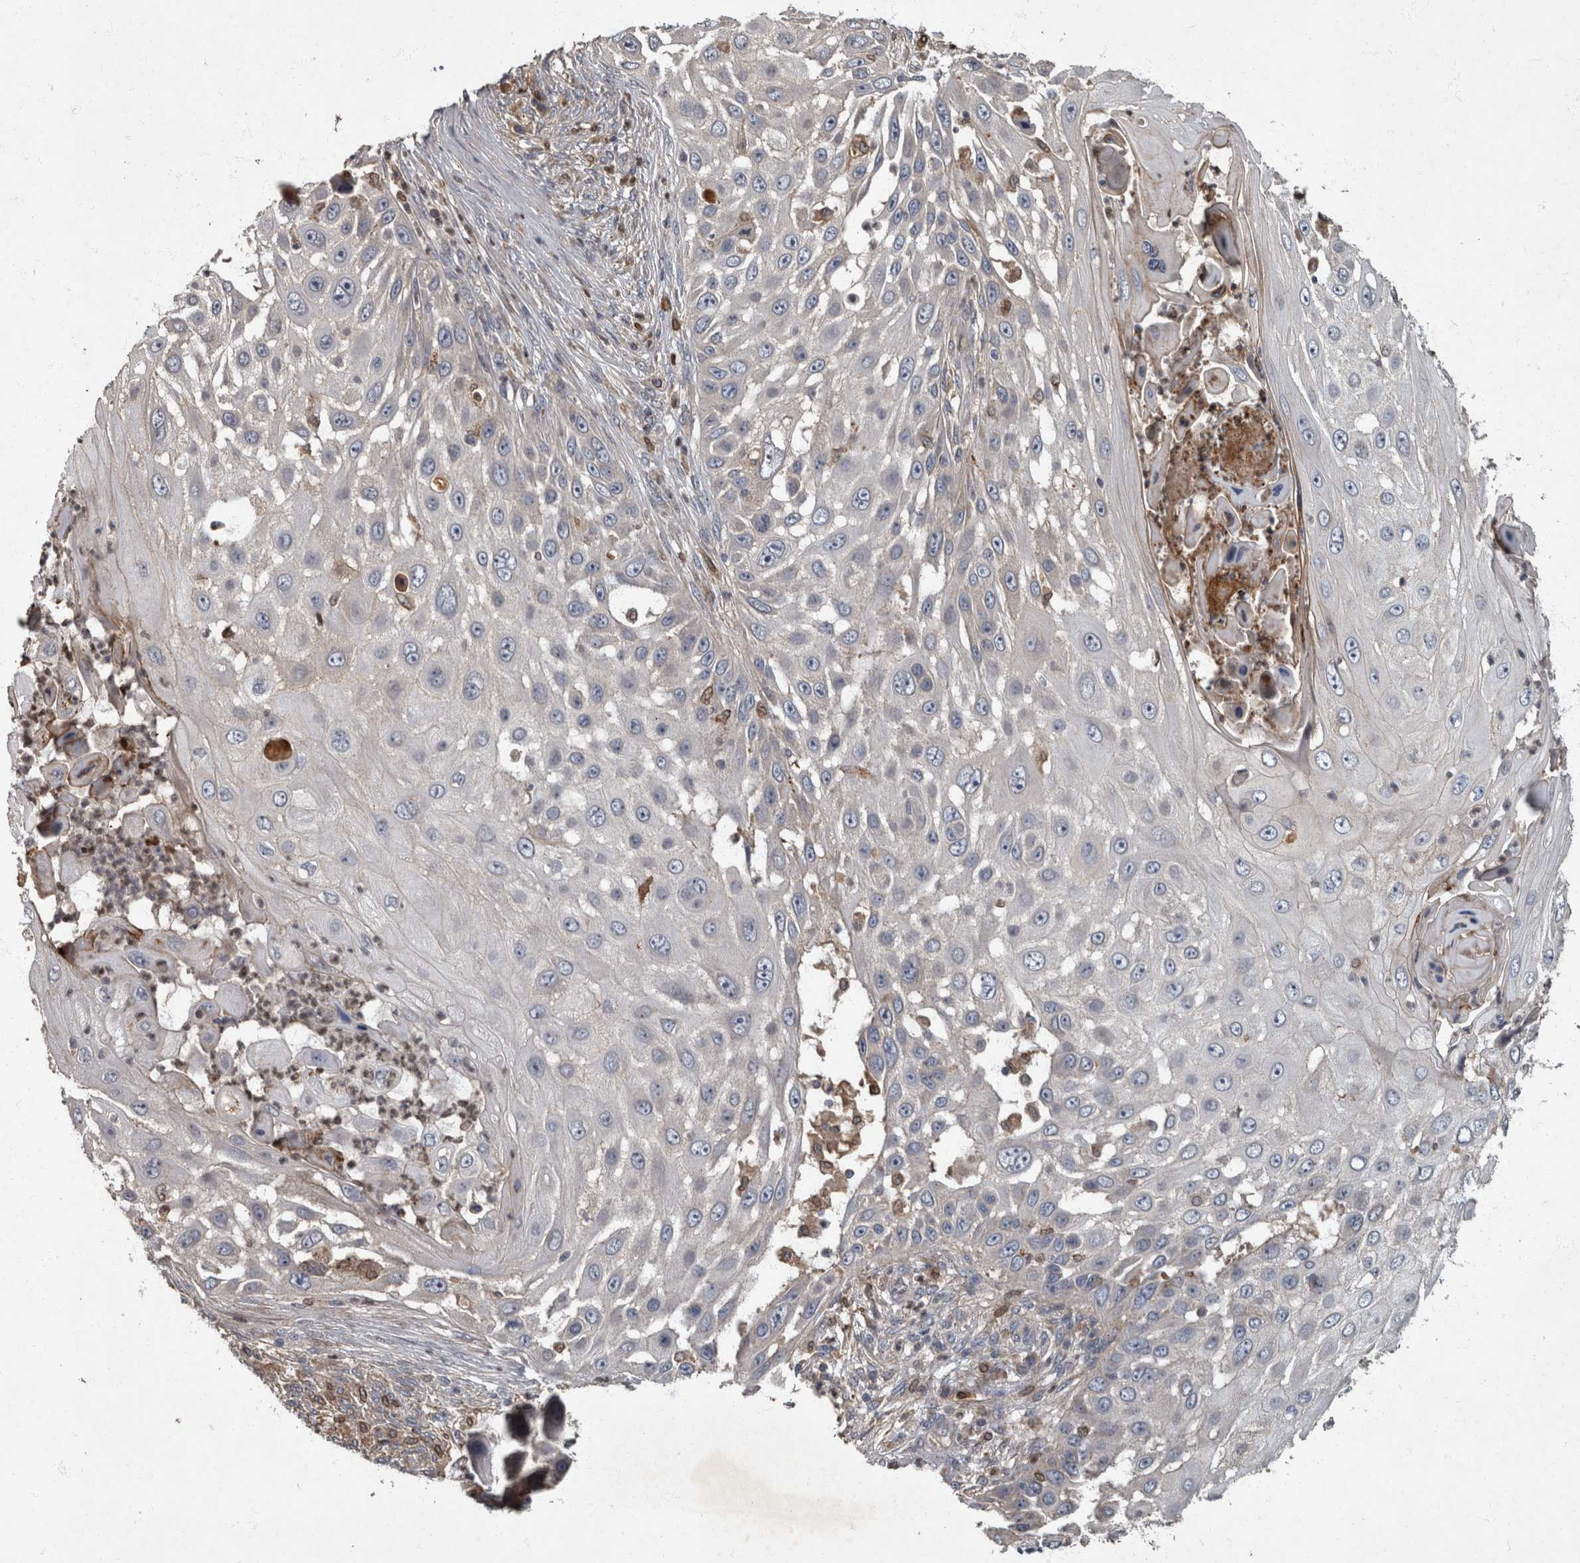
{"staining": {"intensity": "negative", "quantity": "none", "location": "none"}, "tissue": "skin cancer", "cell_type": "Tumor cells", "image_type": "cancer", "snomed": [{"axis": "morphology", "description": "Squamous cell carcinoma, NOS"}, {"axis": "topography", "description": "Skin"}], "caption": "Tumor cells are negative for brown protein staining in skin cancer (squamous cell carcinoma). The staining was performed using DAB (3,3'-diaminobenzidine) to visualize the protein expression in brown, while the nuclei were stained in blue with hematoxylin (Magnification: 20x).", "gene": "PPP1R3C", "patient": {"sex": "female", "age": 44}}